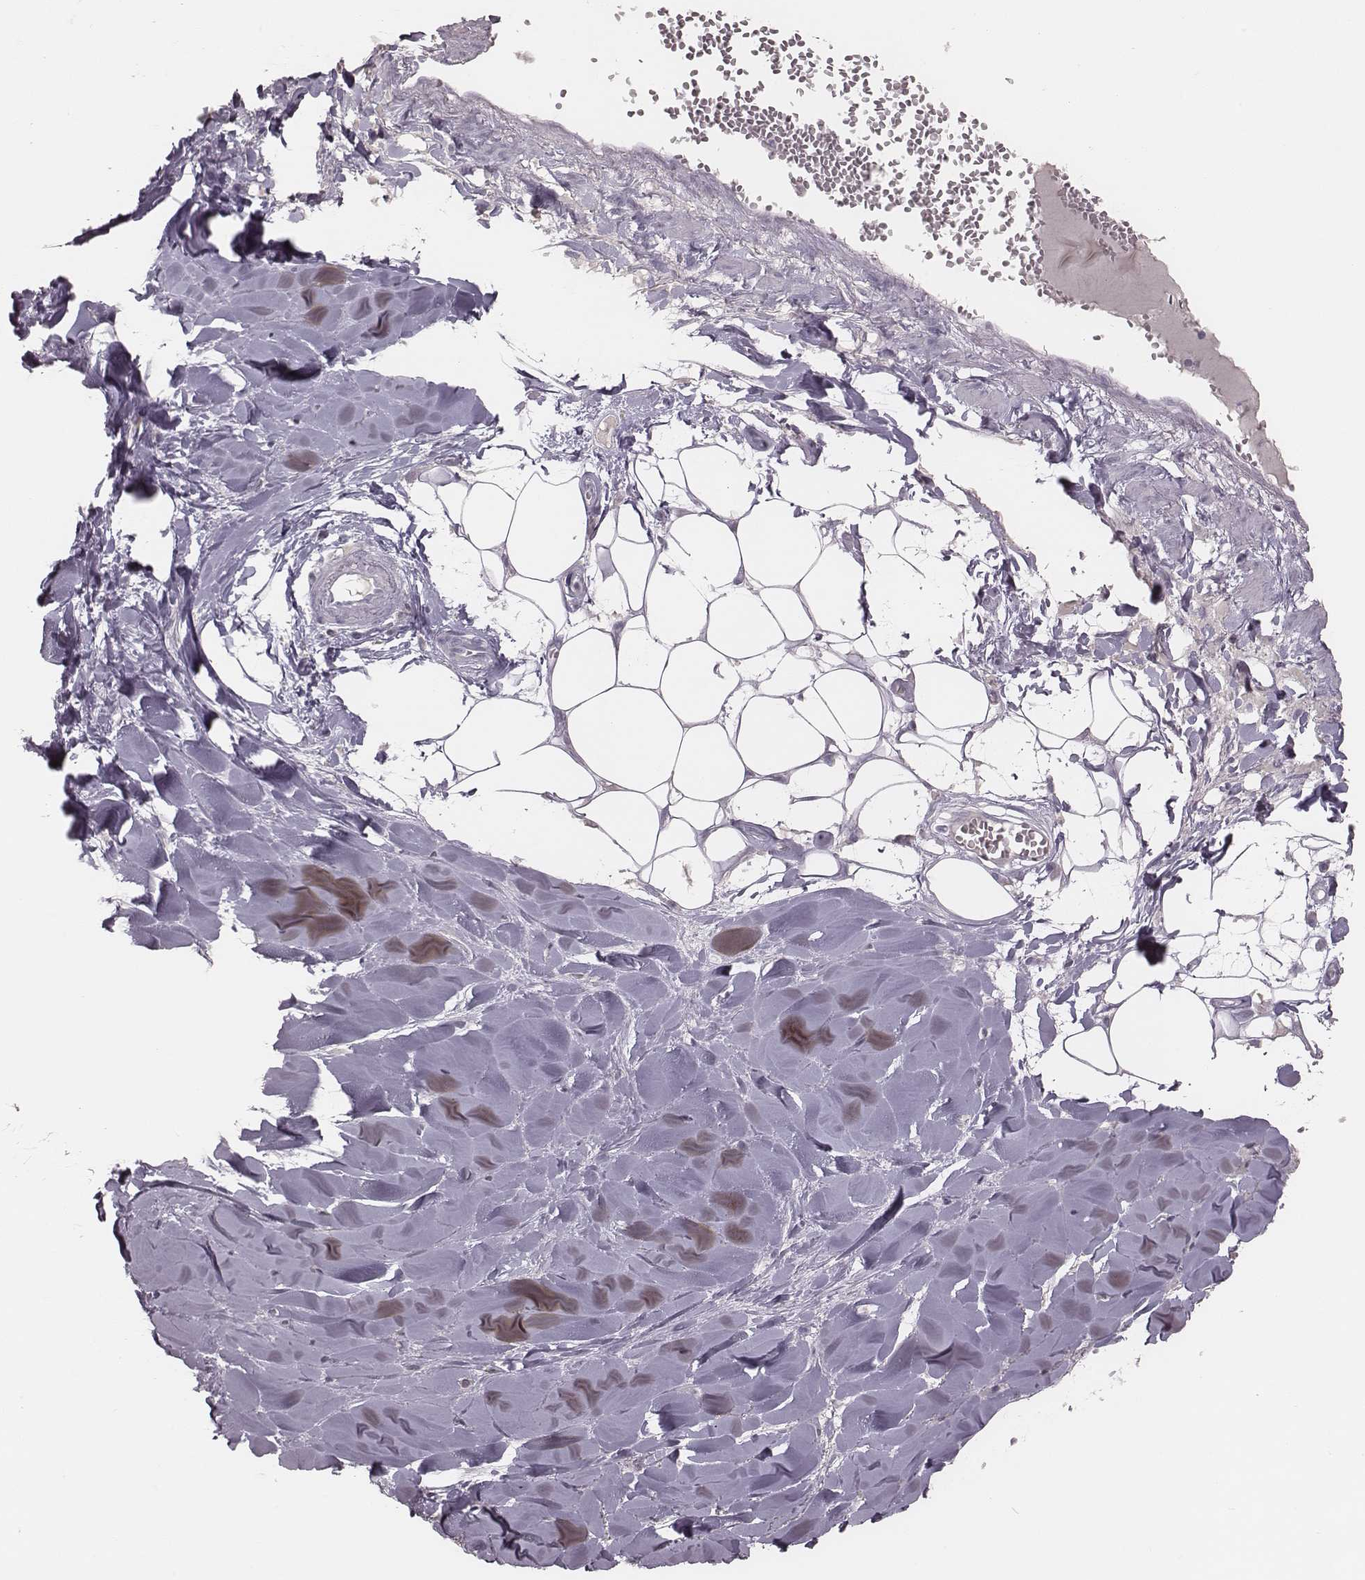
{"staining": {"intensity": "negative", "quantity": "none", "location": "none"}, "tissue": "adipose tissue", "cell_type": "Adipocytes", "image_type": "normal", "snomed": [{"axis": "morphology", "description": "Normal tissue, NOS"}, {"axis": "morphology", "description": "Squamous cell carcinoma, NOS"}, {"axis": "topography", "description": "Cartilage tissue"}, {"axis": "topography", "description": "Bronchus"}, {"axis": "topography", "description": "Lung"}], "caption": "Adipose tissue stained for a protein using IHC displays no positivity adipocytes.", "gene": "PDCD1", "patient": {"sex": "male", "age": 66}}